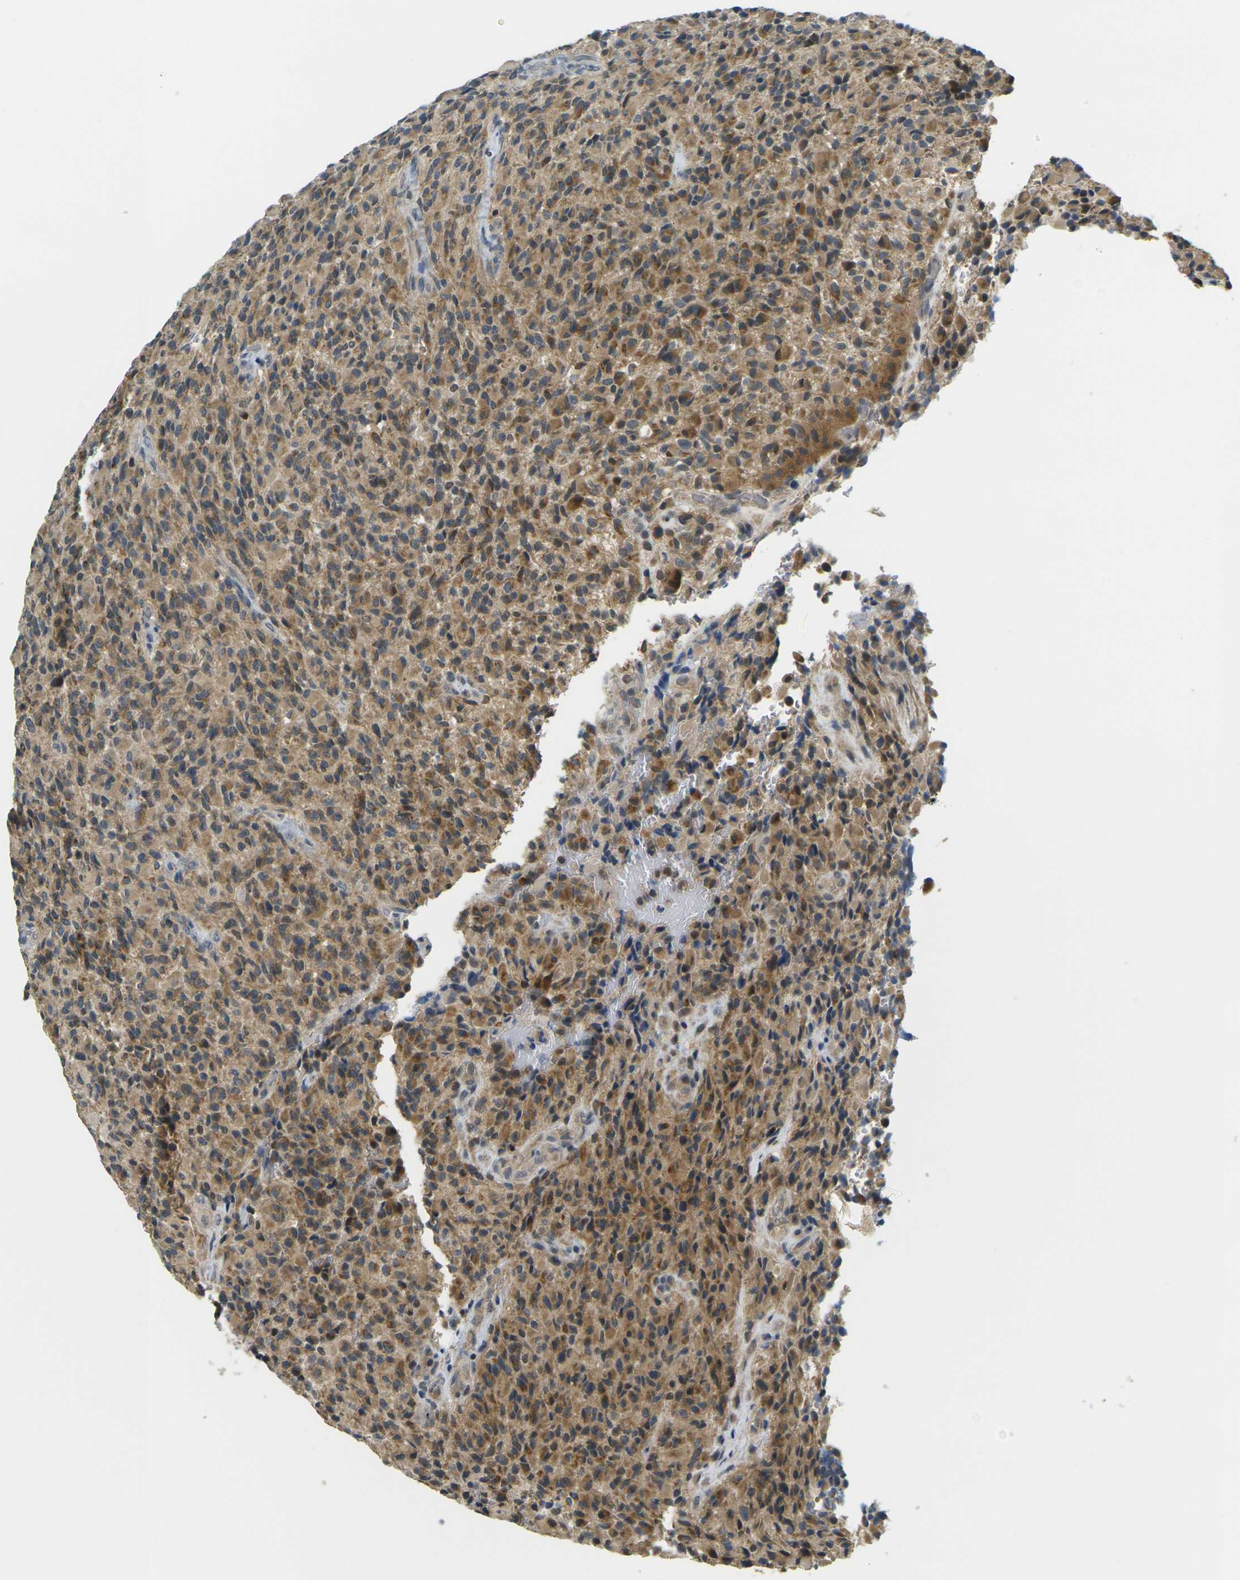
{"staining": {"intensity": "moderate", "quantity": ">75%", "location": "cytoplasmic/membranous"}, "tissue": "glioma", "cell_type": "Tumor cells", "image_type": "cancer", "snomed": [{"axis": "morphology", "description": "Glioma, malignant, High grade"}, {"axis": "topography", "description": "Brain"}], "caption": "High-magnification brightfield microscopy of malignant high-grade glioma stained with DAB (brown) and counterstained with hematoxylin (blue). tumor cells exhibit moderate cytoplasmic/membranous positivity is appreciated in approximately>75% of cells.", "gene": "KLHL8", "patient": {"sex": "male", "age": 71}}